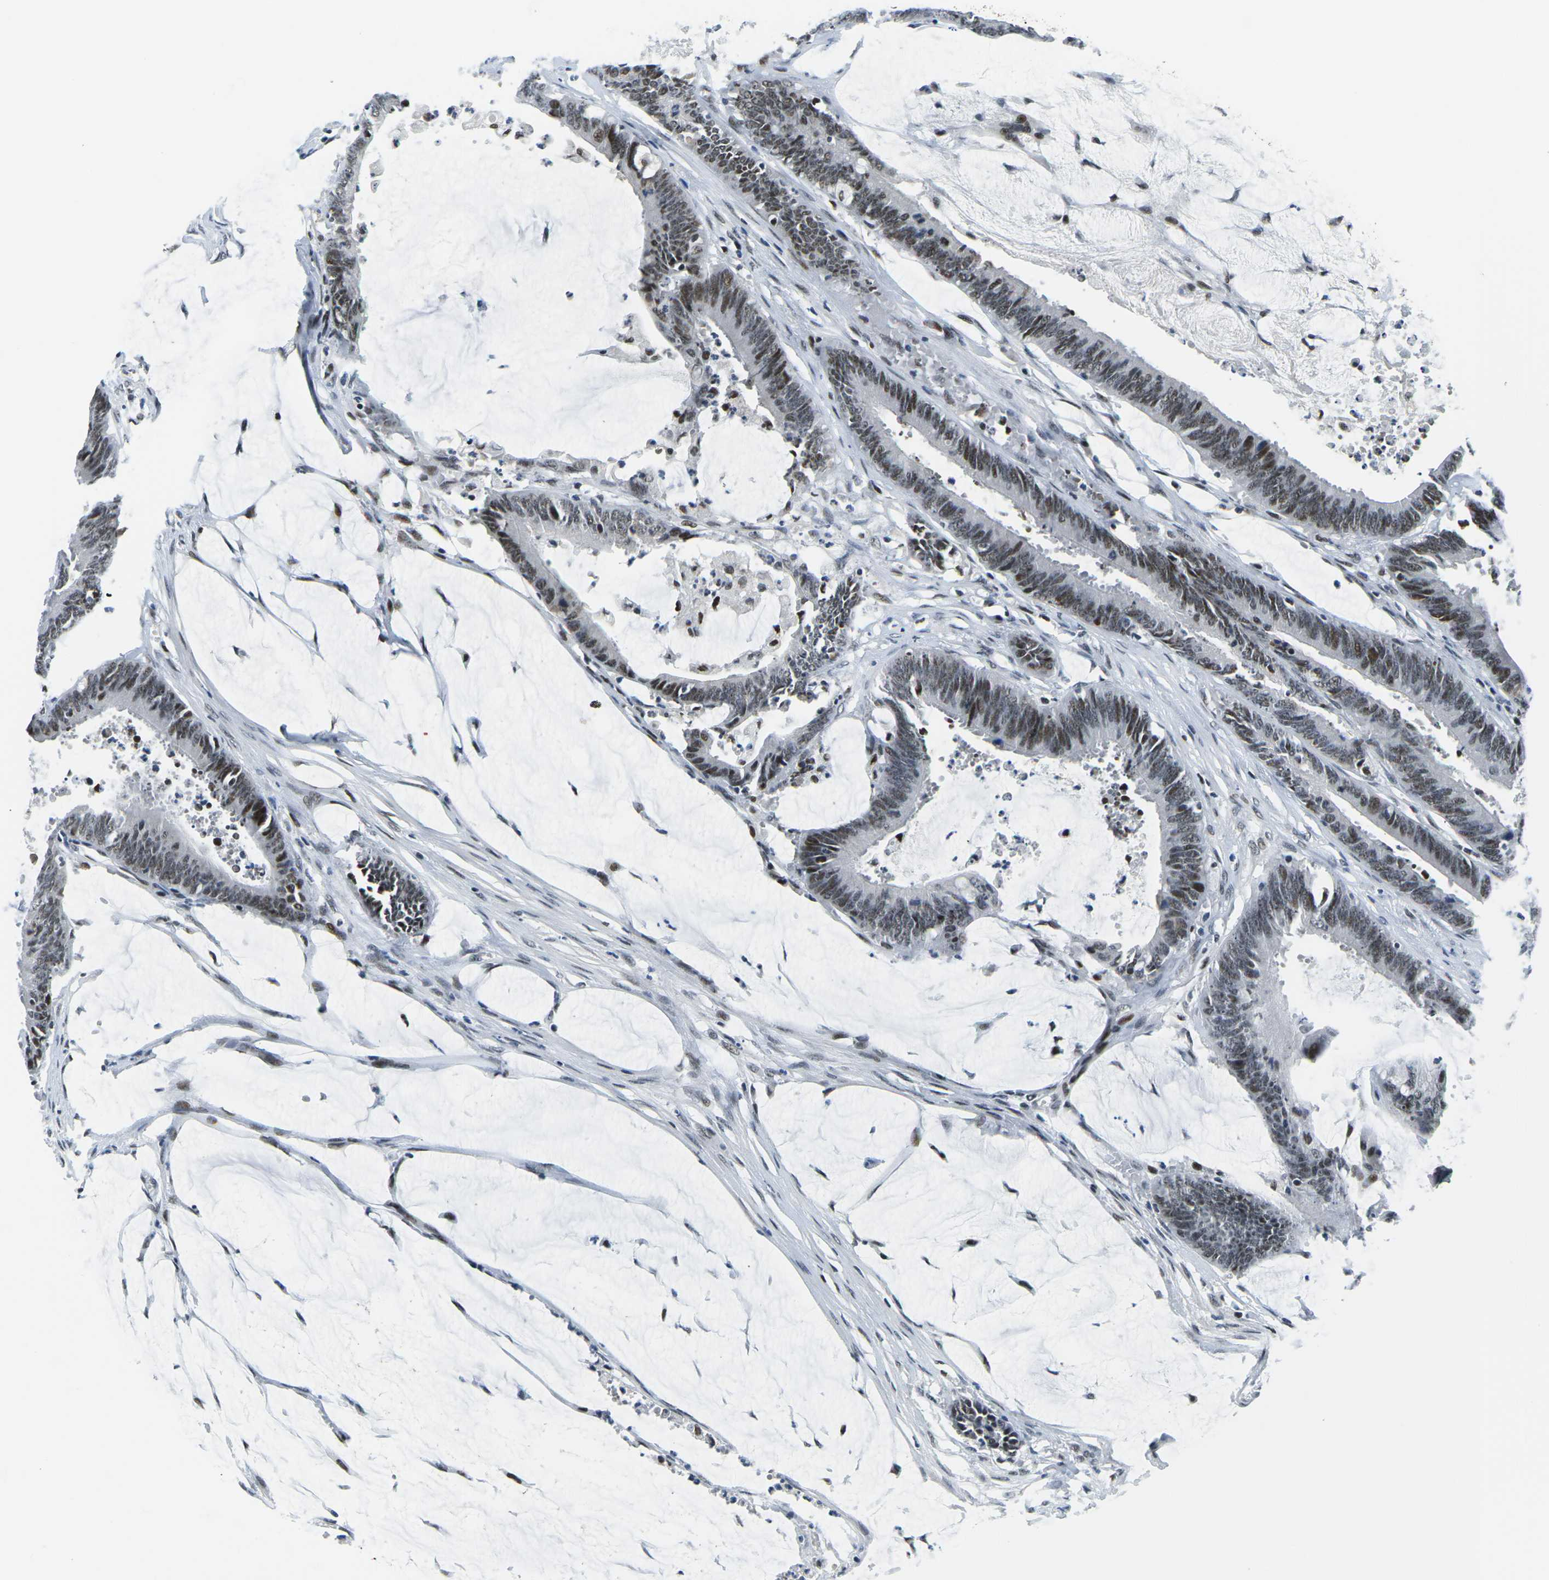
{"staining": {"intensity": "moderate", "quantity": ">75%", "location": "nuclear"}, "tissue": "colorectal cancer", "cell_type": "Tumor cells", "image_type": "cancer", "snomed": [{"axis": "morphology", "description": "Adenocarcinoma, NOS"}, {"axis": "topography", "description": "Rectum"}], "caption": "This is an image of immunohistochemistry (IHC) staining of colorectal adenocarcinoma, which shows moderate positivity in the nuclear of tumor cells.", "gene": "PRPF8", "patient": {"sex": "female", "age": 66}}